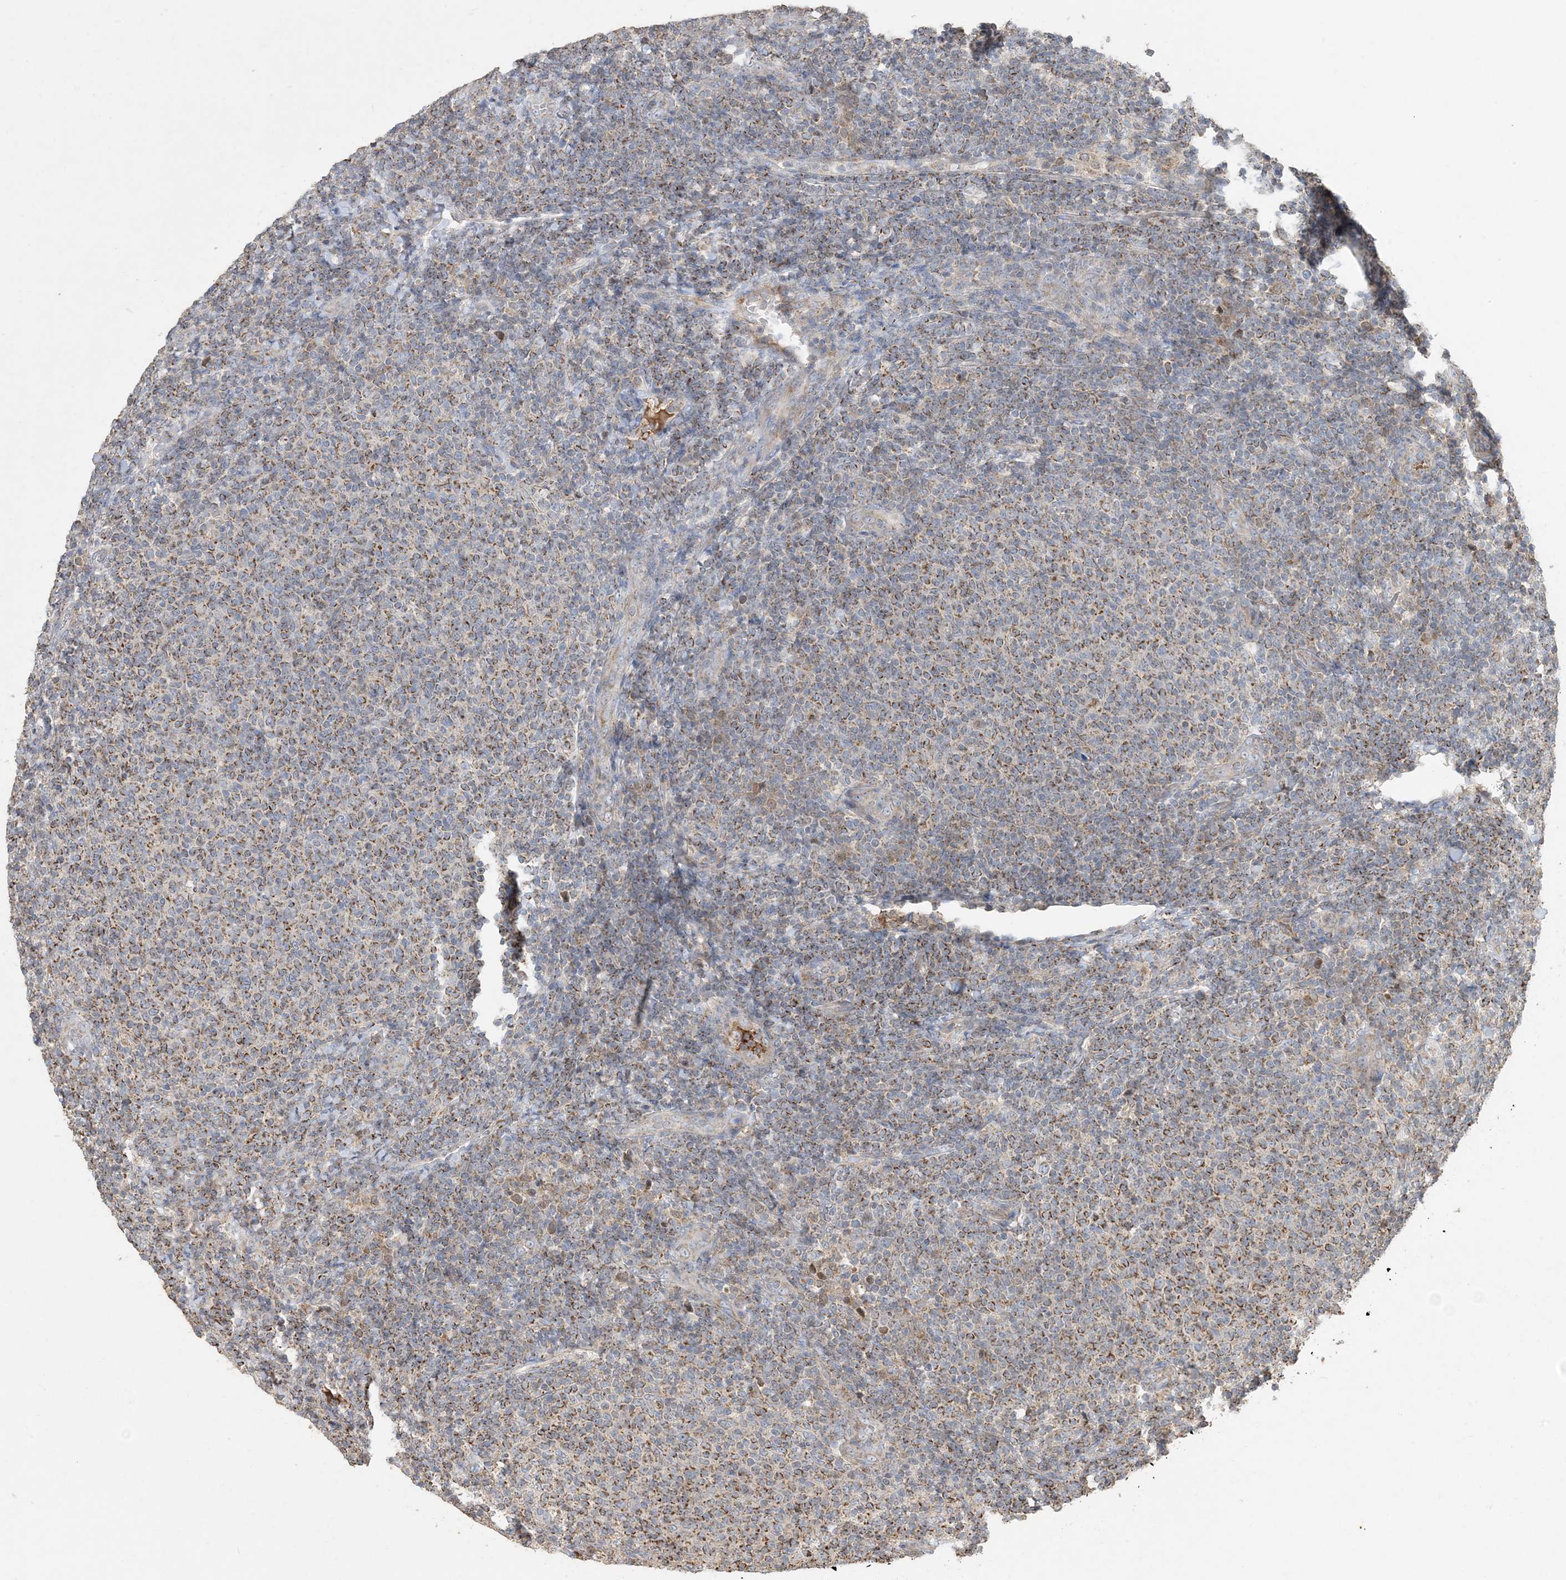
{"staining": {"intensity": "moderate", "quantity": ">75%", "location": "cytoplasmic/membranous"}, "tissue": "lymphoma", "cell_type": "Tumor cells", "image_type": "cancer", "snomed": [{"axis": "morphology", "description": "Malignant lymphoma, non-Hodgkin's type, Low grade"}, {"axis": "topography", "description": "Lymph node"}], "caption": "IHC (DAB (3,3'-diaminobenzidine)) staining of lymphoma reveals moderate cytoplasmic/membranous protein staining in about >75% of tumor cells.", "gene": "ECHDC1", "patient": {"sex": "male", "age": 66}}